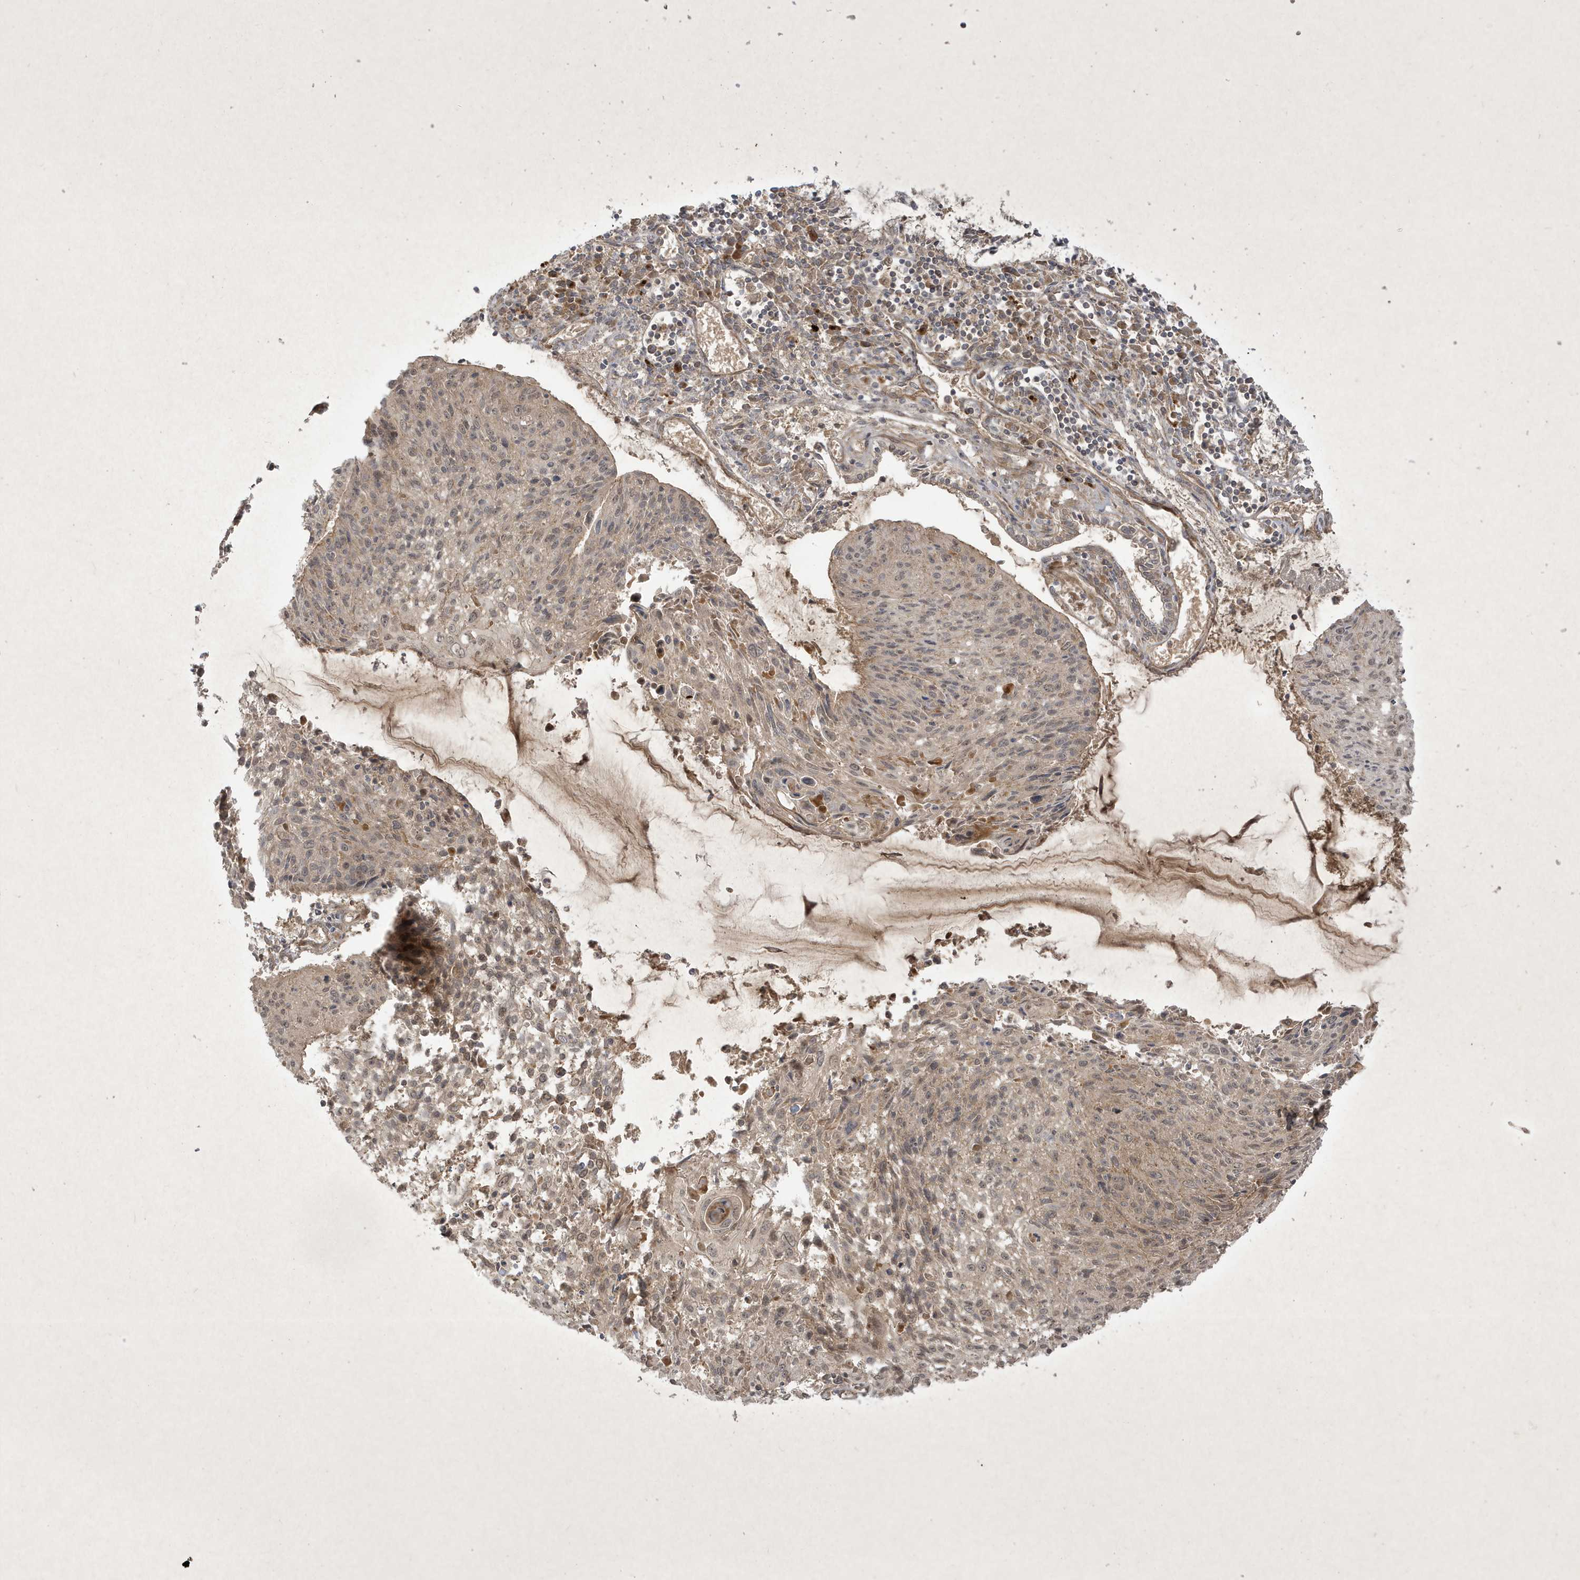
{"staining": {"intensity": "negative", "quantity": "none", "location": "none"}, "tissue": "cervical cancer", "cell_type": "Tumor cells", "image_type": "cancer", "snomed": [{"axis": "morphology", "description": "Squamous cell carcinoma, NOS"}, {"axis": "topography", "description": "Cervix"}], "caption": "Tumor cells show no significant protein staining in cervical squamous cell carcinoma.", "gene": "FAM83C", "patient": {"sex": "female", "age": 51}}